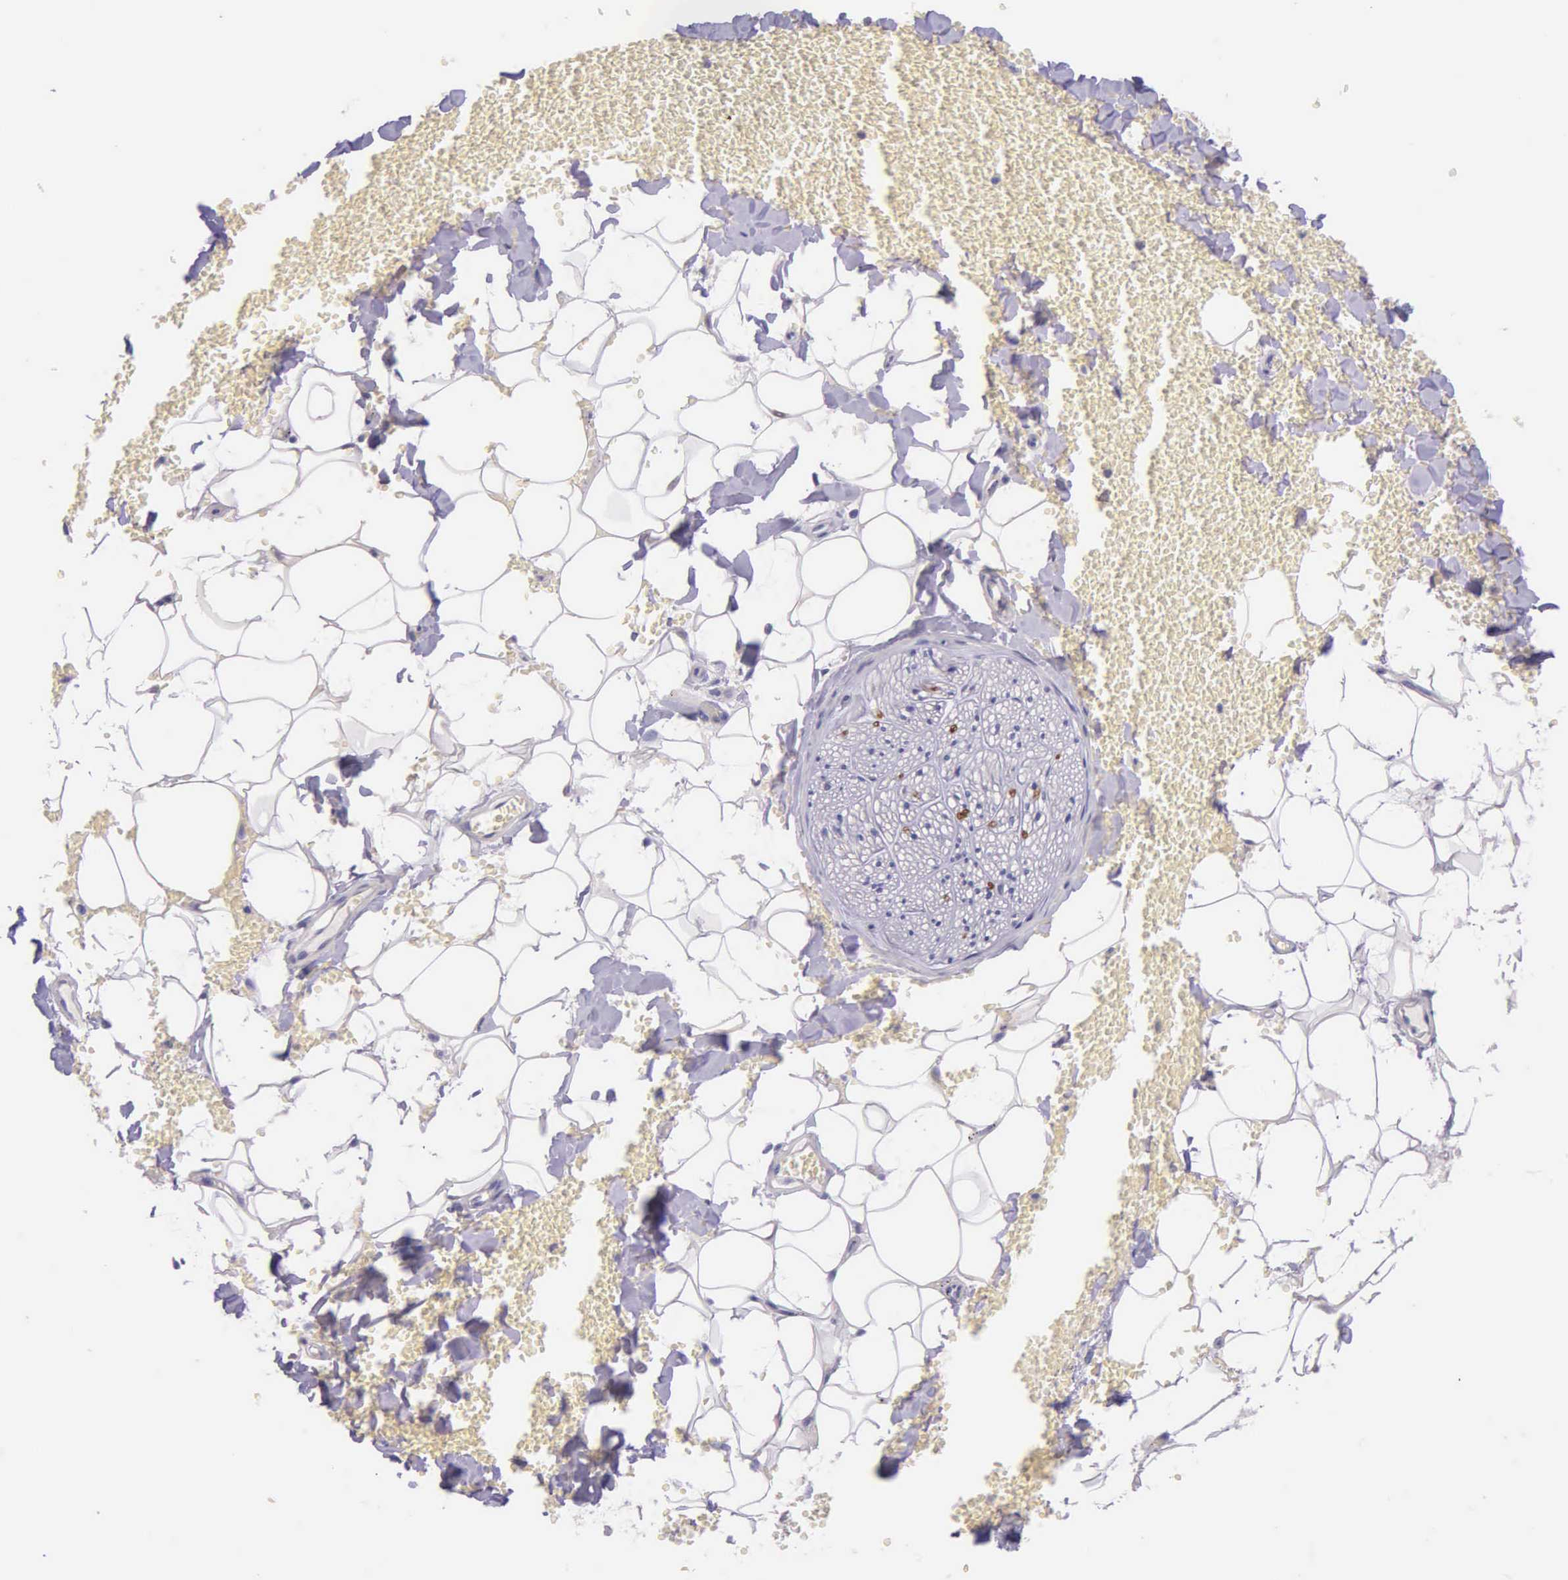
{"staining": {"intensity": "negative", "quantity": "none", "location": "none"}, "tissue": "adipose tissue", "cell_type": "Adipocytes", "image_type": "normal", "snomed": [{"axis": "morphology", "description": "Normal tissue, NOS"}, {"axis": "morphology", "description": "Inflammation, NOS"}, {"axis": "topography", "description": "Lymph node"}, {"axis": "topography", "description": "Peripheral nerve tissue"}], "caption": "Human adipose tissue stained for a protein using immunohistochemistry (IHC) reveals no staining in adipocytes.", "gene": "THSD7A", "patient": {"sex": "male", "age": 52}}